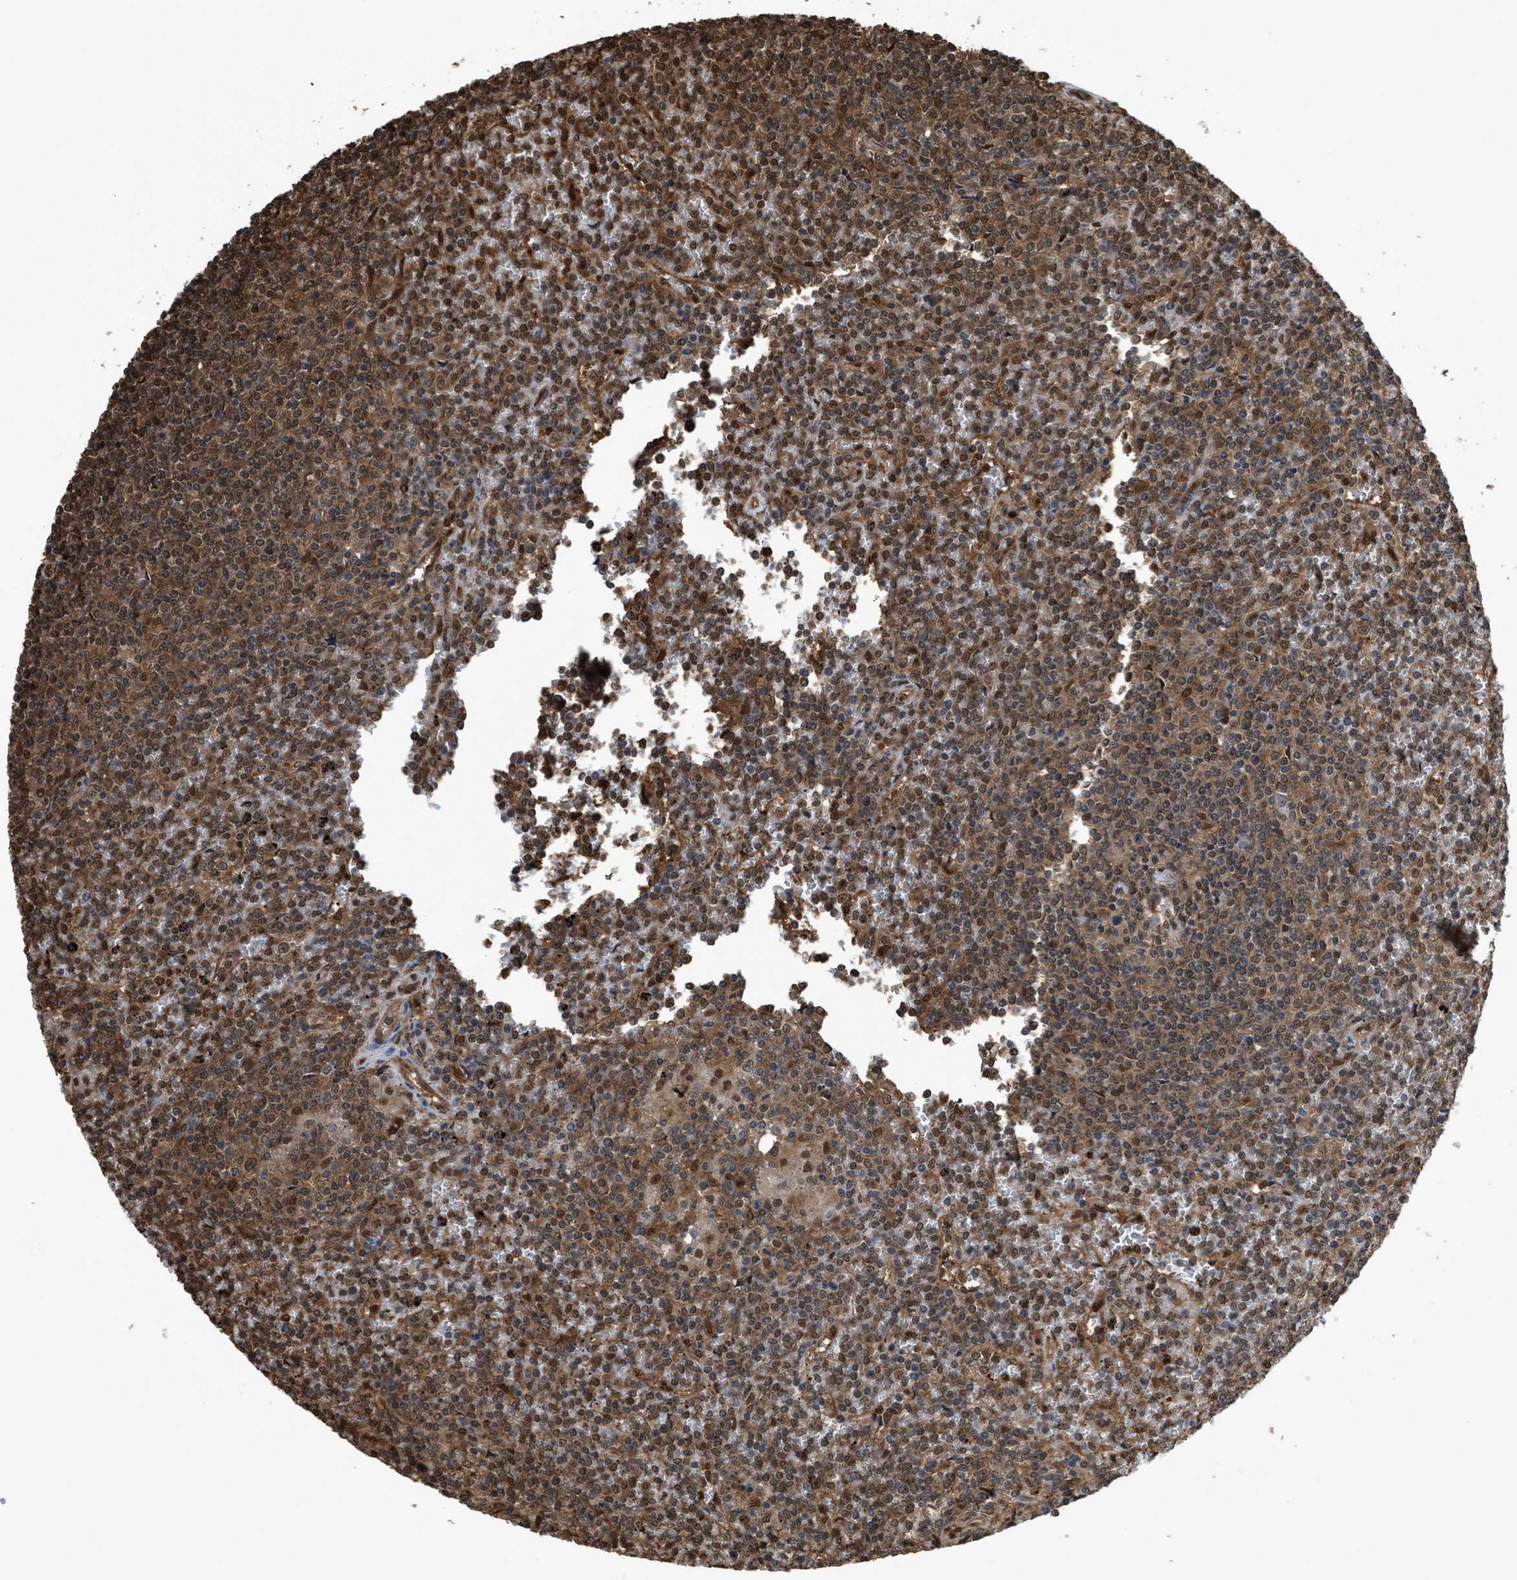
{"staining": {"intensity": "moderate", "quantity": ">75%", "location": "cytoplasmic/membranous,nuclear"}, "tissue": "lymphoma", "cell_type": "Tumor cells", "image_type": "cancer", "snomed": [{"axis": "morphology", "description": "Malignant lymphoma, non-Hodgkin's type, Low grade"}, {"axis": "topography", "description": "Spleen"}], "caption": "Malignant lymphoma, non-Hodgkin's type (low-grade) stained with a brown dye reveals moderate cytoplasmic/membranous and nuclear positive expression in approximately >75% of tumor cells.", "gene": "YWHAG", "patient": {"sex": "female", "age": 19}}